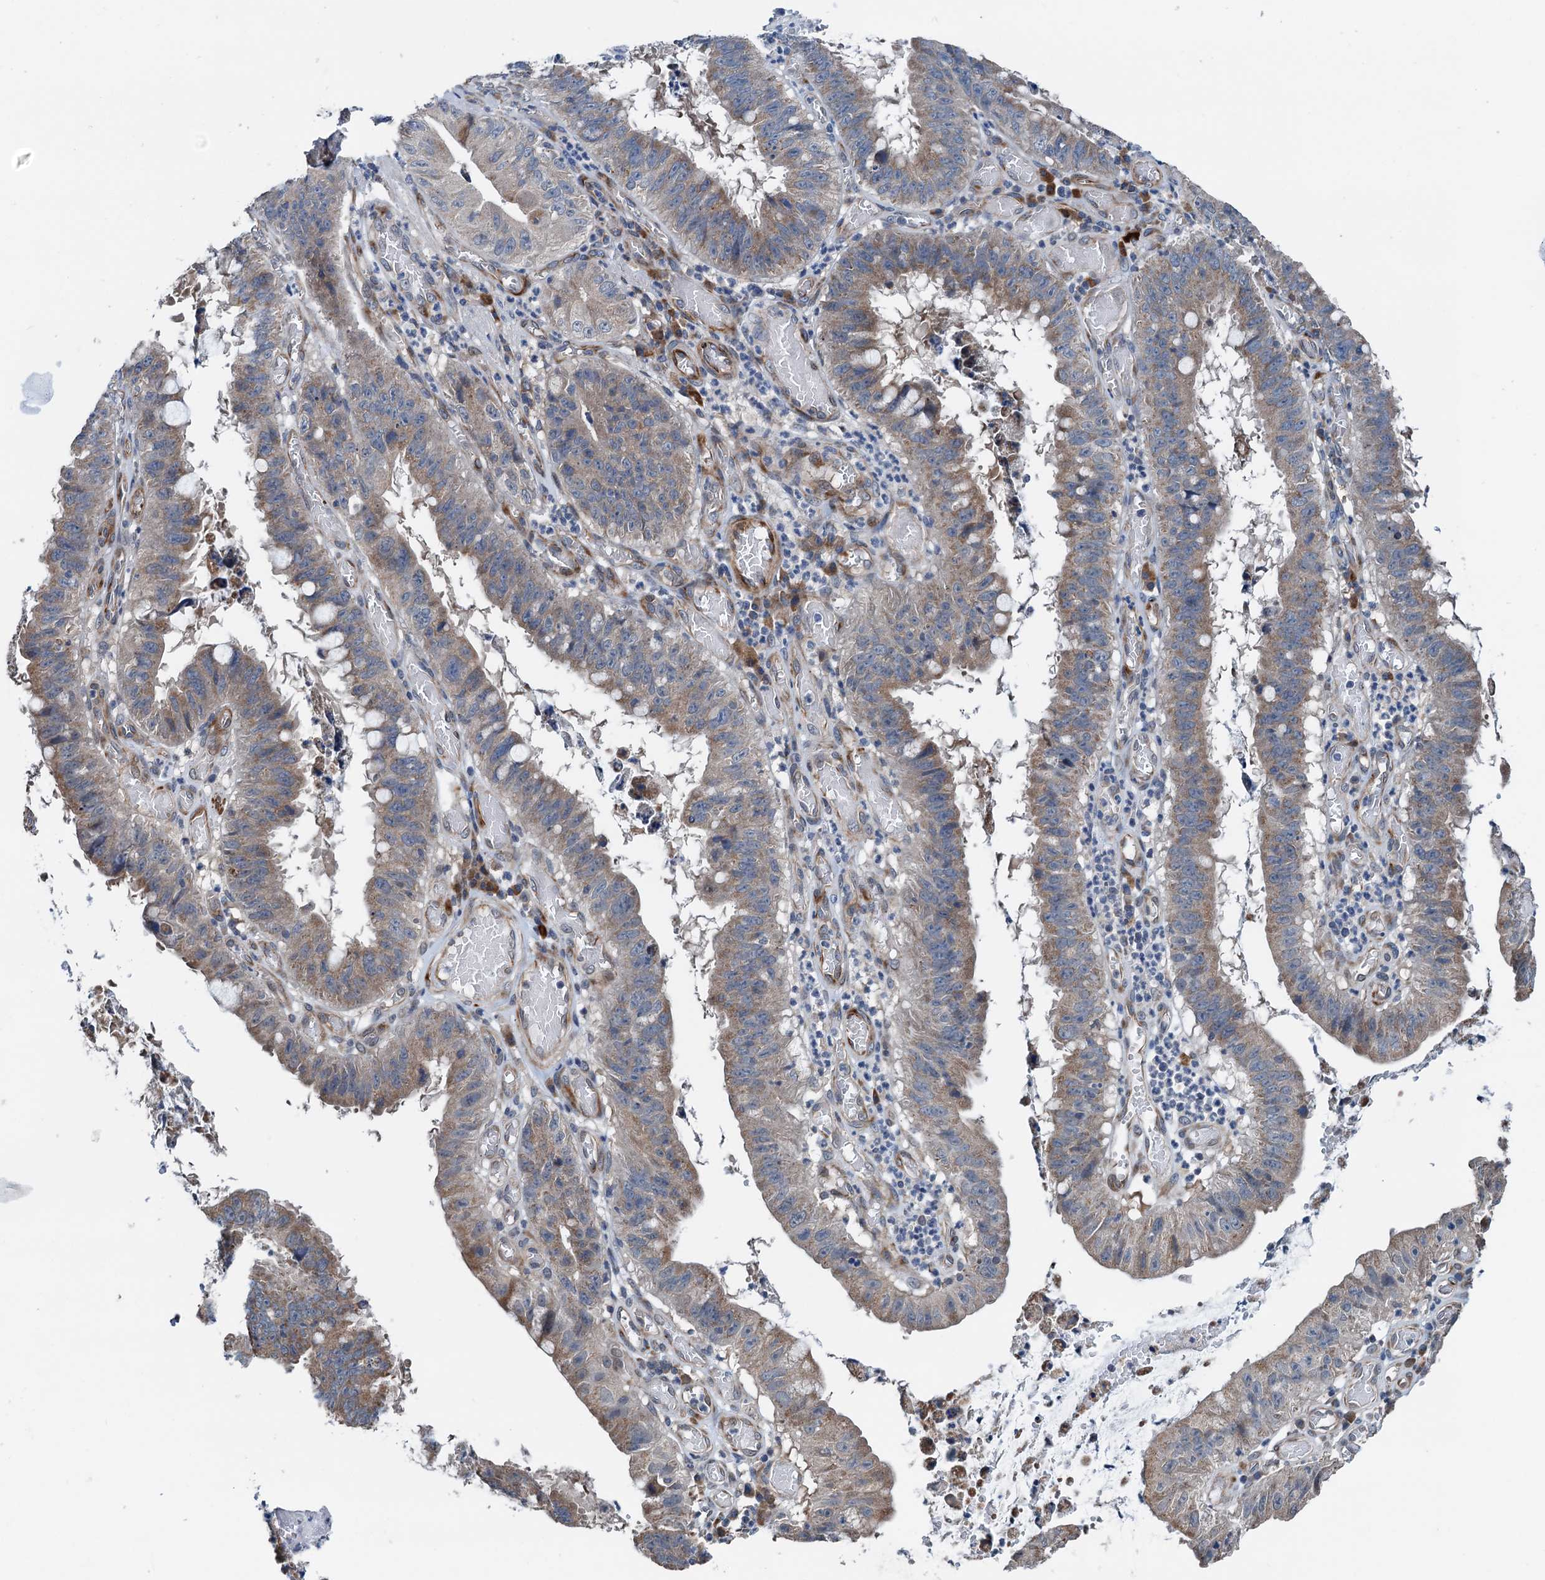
{"staining": {"intensity": "moderate", "quantity": ">75%", "location": "cytoplasmic/membranous"}, "tissue": "stomach cancer", "cell_type": "Tumor cells", "image_type": "cancer", "snomed": [{"axis": "morphology", "description": "Adenocarcinoma, NOS"}, {"axis": "topography", "description": "Stomach"}], "caption": "Immunohistochemical staining of human stomach adenocarcinoma demonstrates moderate cytoplasmic/membranous protein staining in about >75% of tumor cells.", "gene": "ELAC1", "patient": {"sex": "male", "age": 59}}